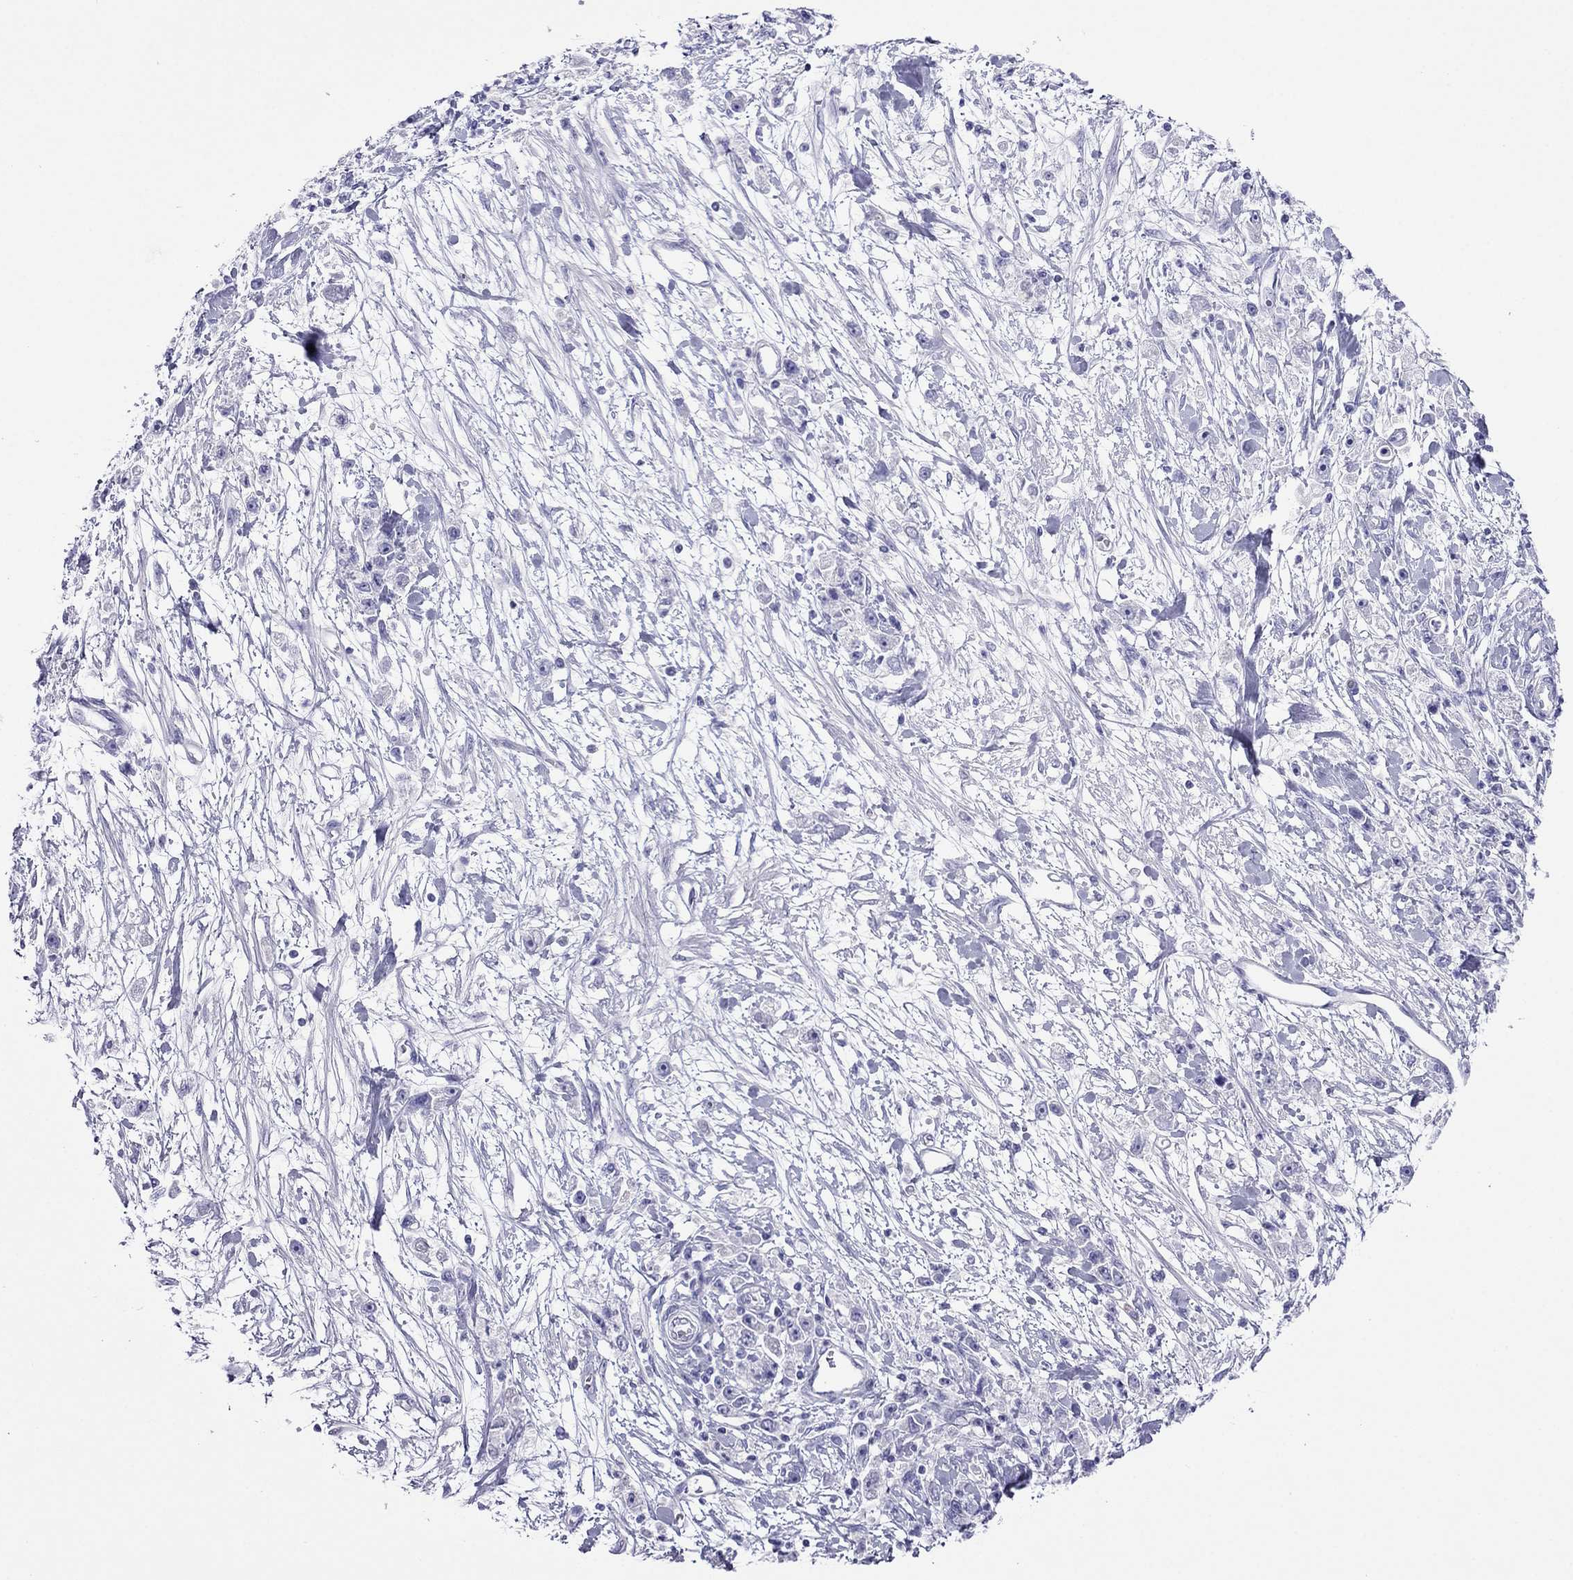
{"staining": {"intensity": "negative", "quantity": "none", "location": "none"}, "tissue": "stomach cancer", "cell_type": "Tumor cells", "image_type": "cancer", "snomed": [{"axis": "morphology", "description": "Adenocarcinoma, NOS"}, {"axis": "topography", "description": "Stomach"}], "caption": "Micrograph shows no protein positivity in tumor cells of adenocarcinoma (stomach) tissue. (DAB (3,3'-diaminobenzidine) immunohistochemistry (IHC) visualized using brightfield microscopy, high magnification).", "gene": "PCDHA6", "patient": {"sex": "female", "age": 59}}